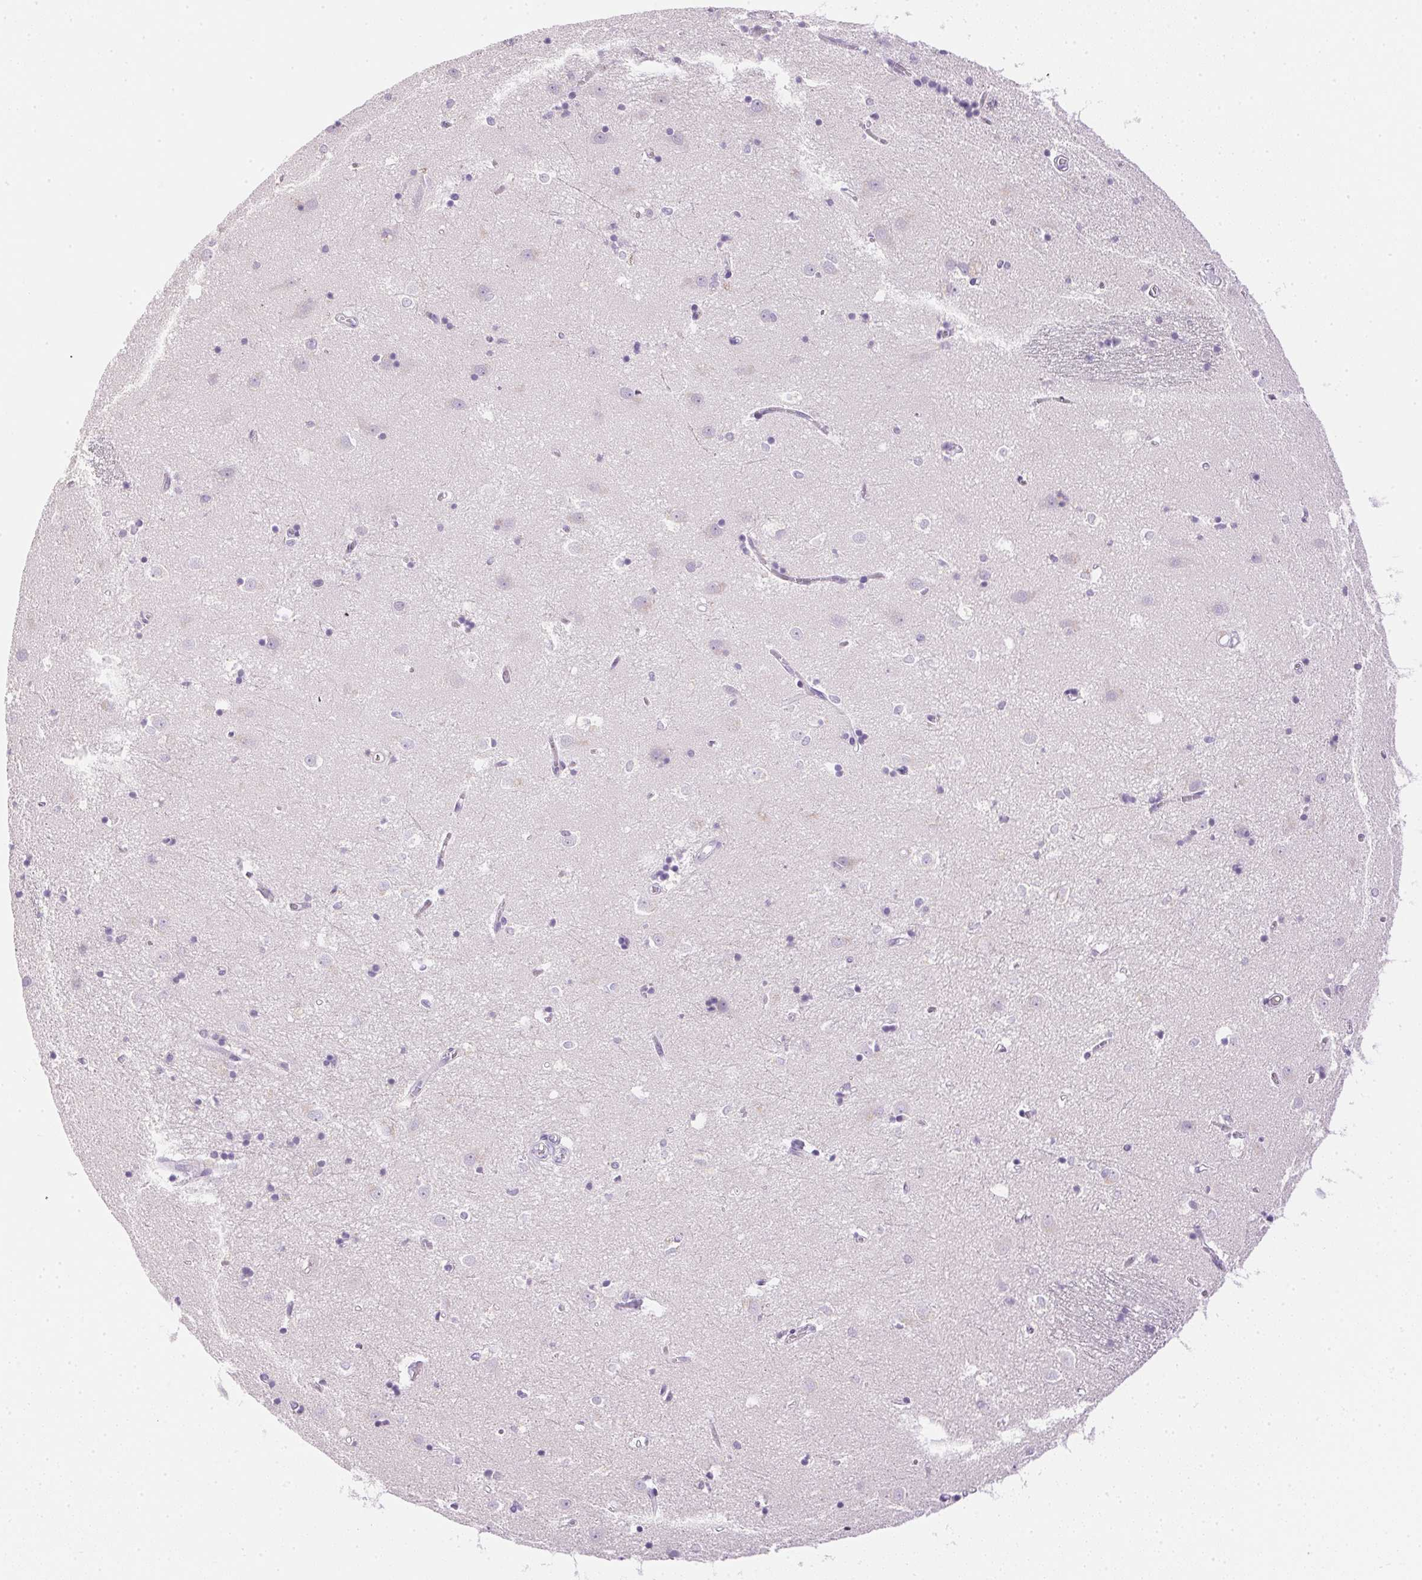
{"staining": {"intensity": "negative", "quantity": "none", "location": "none"}, "tissue": "caudate", "cell_type": "Glial cells", "image_type": "normal", "snomed": [{"axis": "morphology", "description": "Normal tissue, NOS"}, {"axis": "topography", "description": "Lateral ventricle wall"}], "caption": "This is an IHC micrograph of unremarkable human caudate. There is no staining in glial cells.", "gene": "ATP6V1G3", "patient": {"sex": "male", "age": 54}}